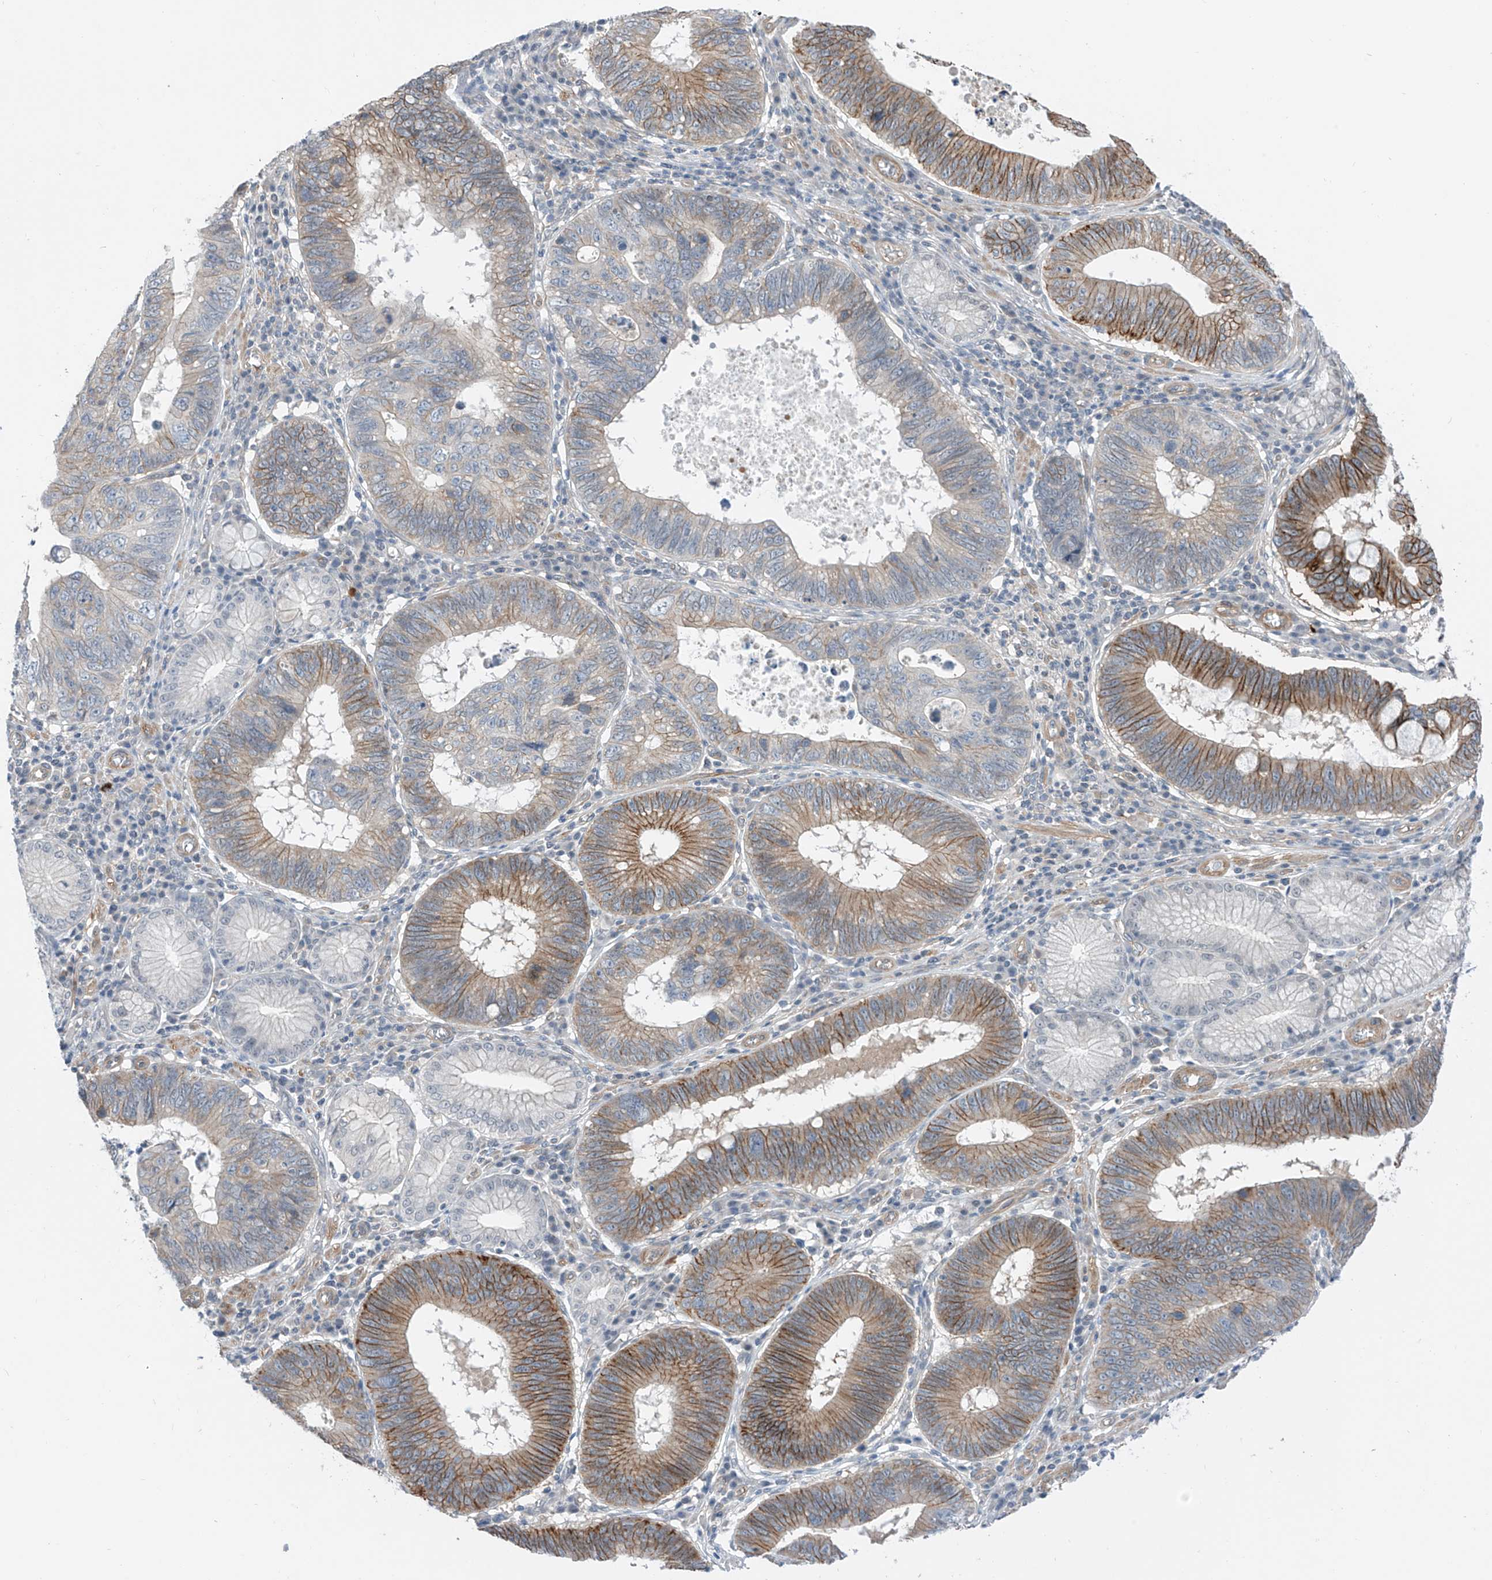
{"staining": {"intensity": "moderate", "quantity": "25%-75%", "location": "cytoplasmic/membranous"}, "tissue": "stomach cancer", "cell_type": "Tumor cells", "image_type": "cancer", "snomed": [{"axis": "morphology", "description": "Adenocarcinoma, NOS"}, {"axis": "topography", "description": "Stomach"}], "caption": "About 25%-75% of tumor cells in human stomach cancer (adenocarcinoma) display moderate cytoplasmic/membranous protein expression as visualized by brown immunohistochemical staining.", "gene": "ABLIM2", "patient": {"sex": "male", "age": 59}}